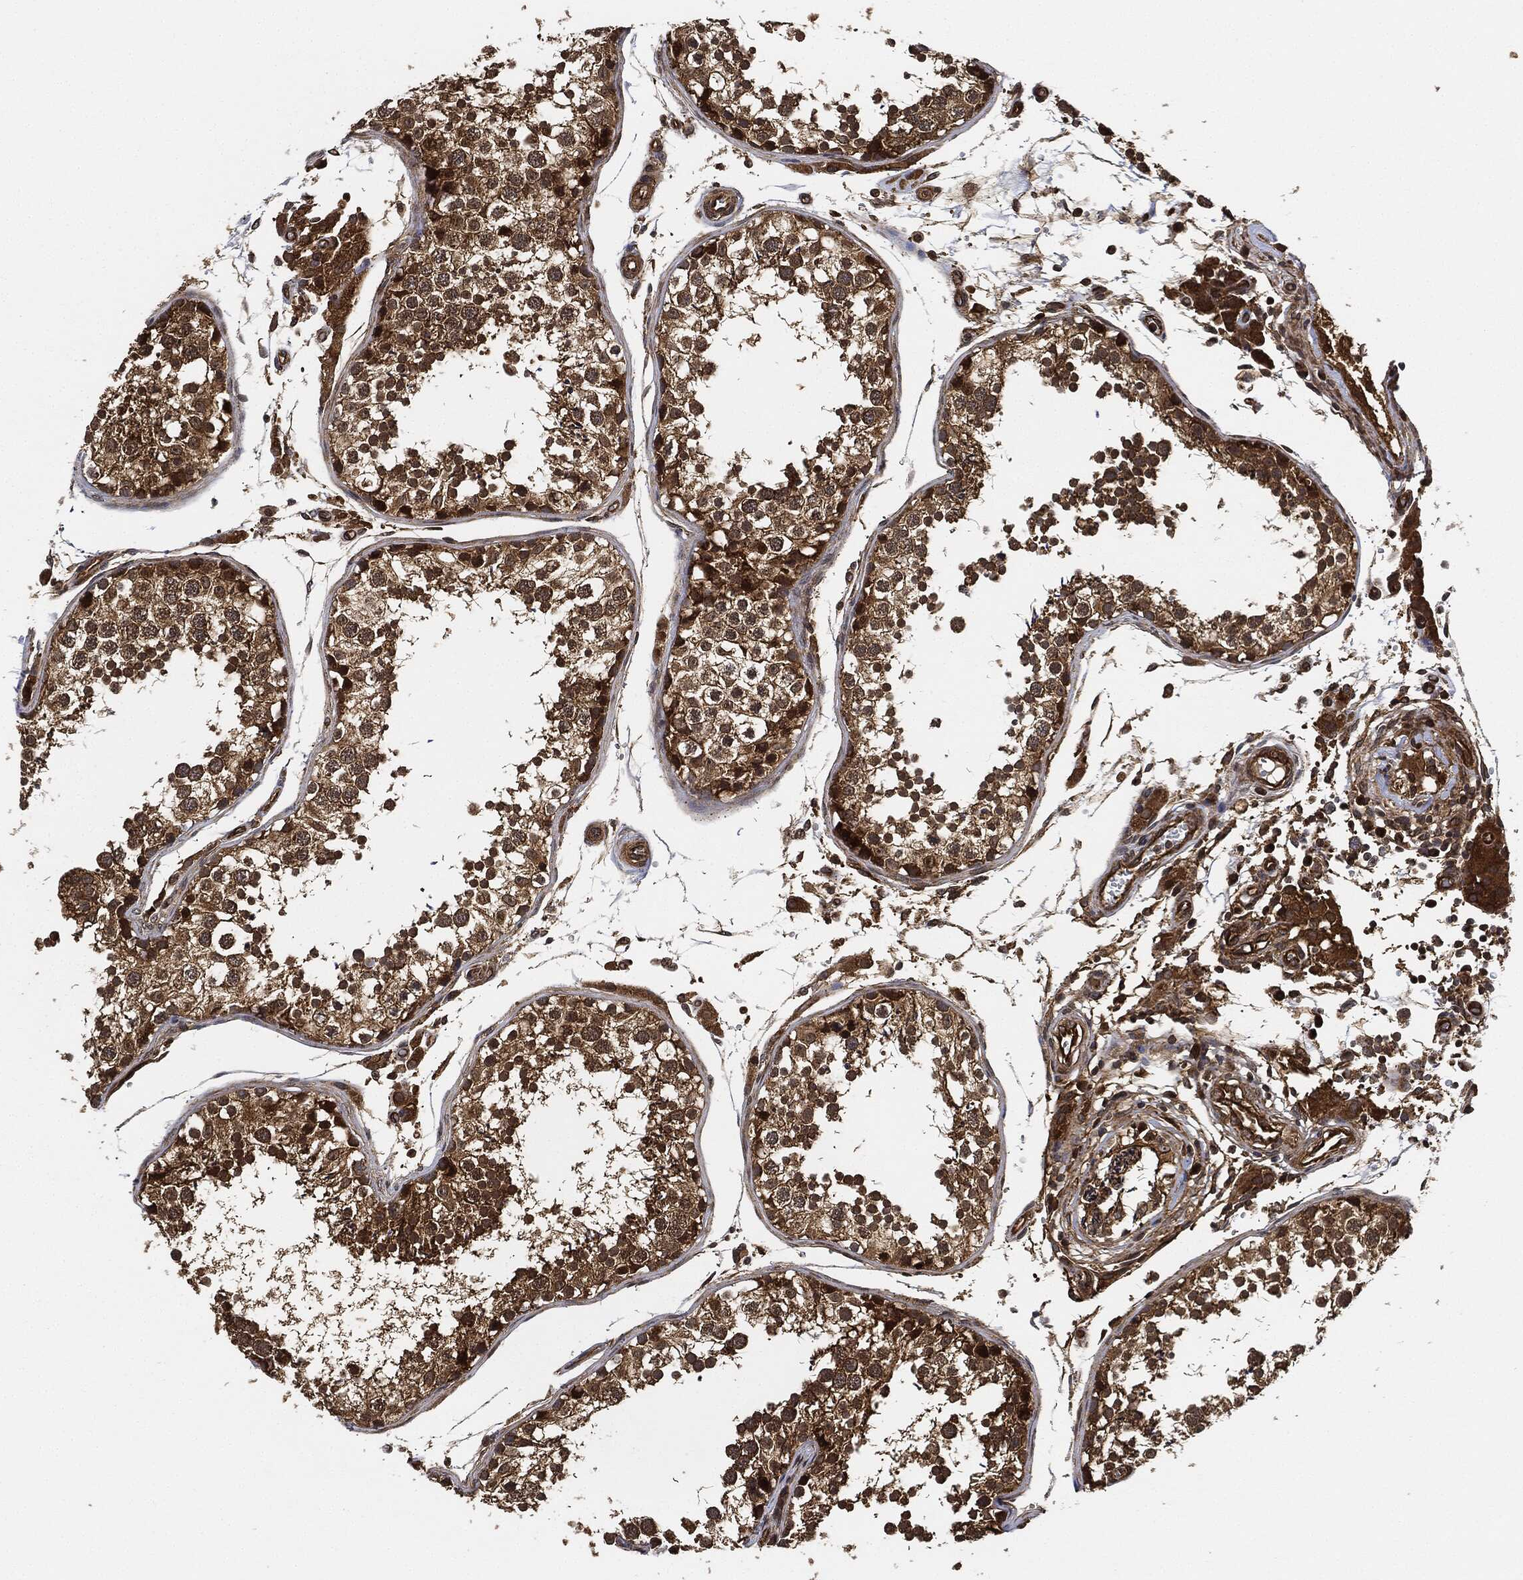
{"staining": {"intensity": "moderate", "quantity": ">75%", "location": "cytoplasmic/membranous"}, "tissue": "testis", "cell_type": "Cells in seminiferous ducts", "image_type": "normal", "snomed": [{"axis": "morphology", "description": "Normal tissue, NOS"}, {"axis": "topography", "description": "Testis"}], "caption": "Testis stained with IHC exhibits moderate cytoplasmic/membranous staining in about >75% of cells in seminiferous ducts. The staining was performed using DAB, with brown indicating positive protein expression. Nuclei are stained blue with hematoxylin.", "gene": "CEP290", "patient": {"sex": "male", "age": 29}}